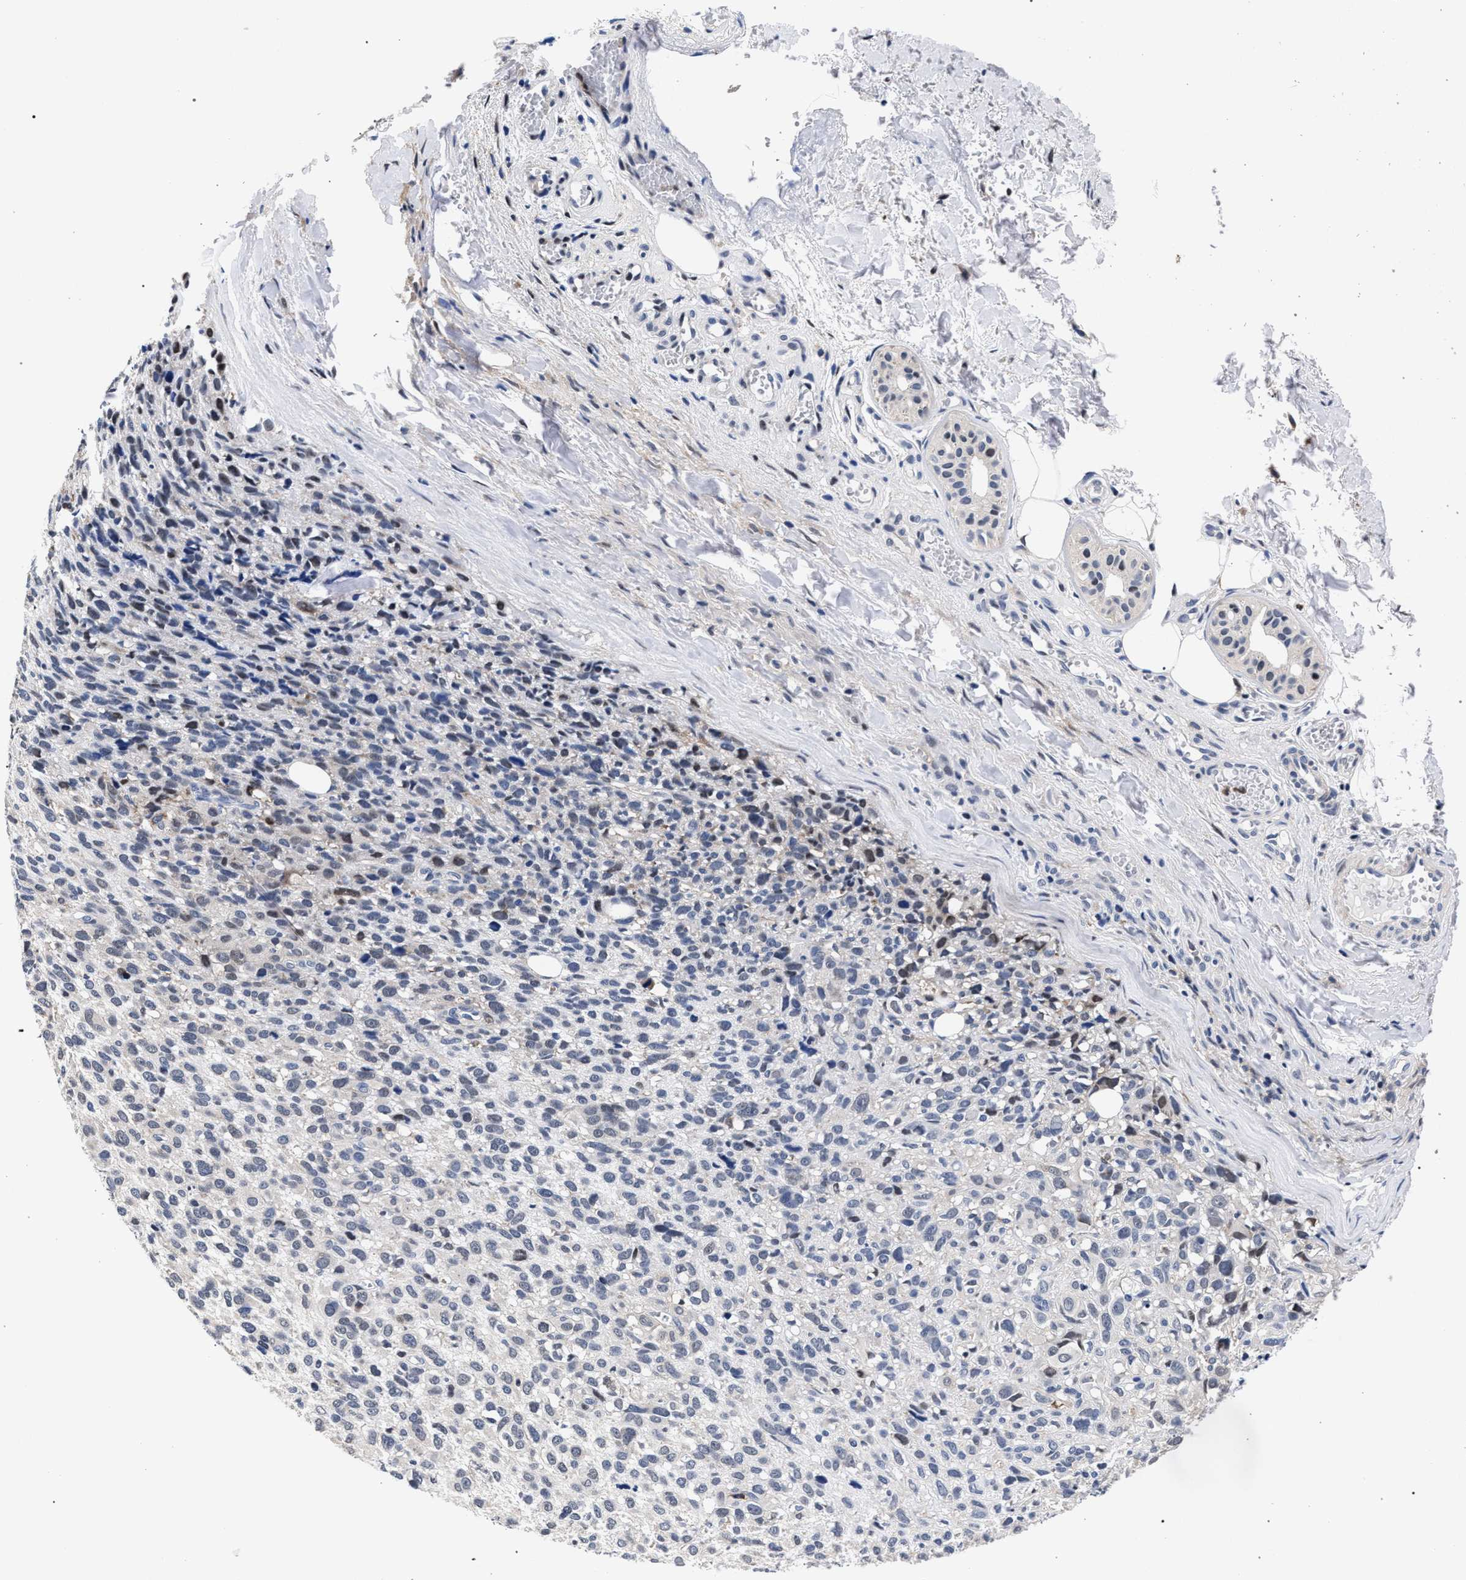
{"staining": {"intensity": "negative", "quantity": "none", "location": "none"}, "tissue": "melanoma", "cell_type": "Tumor cells", "image_type": "cancer", "snomed": [{"axis": "morphology", "description": "Malignant melanoma, NOS"}, {"axis": "topography", "description": "Skin"}], "caption": "This image is of malignant melanoma stained with IHC to label a protein in brown with the nuclei are counter-stained blue. There is no staining in tumor cells.", "gene": "ZNF462", "patient": {"sex": "female", "age": 55}}